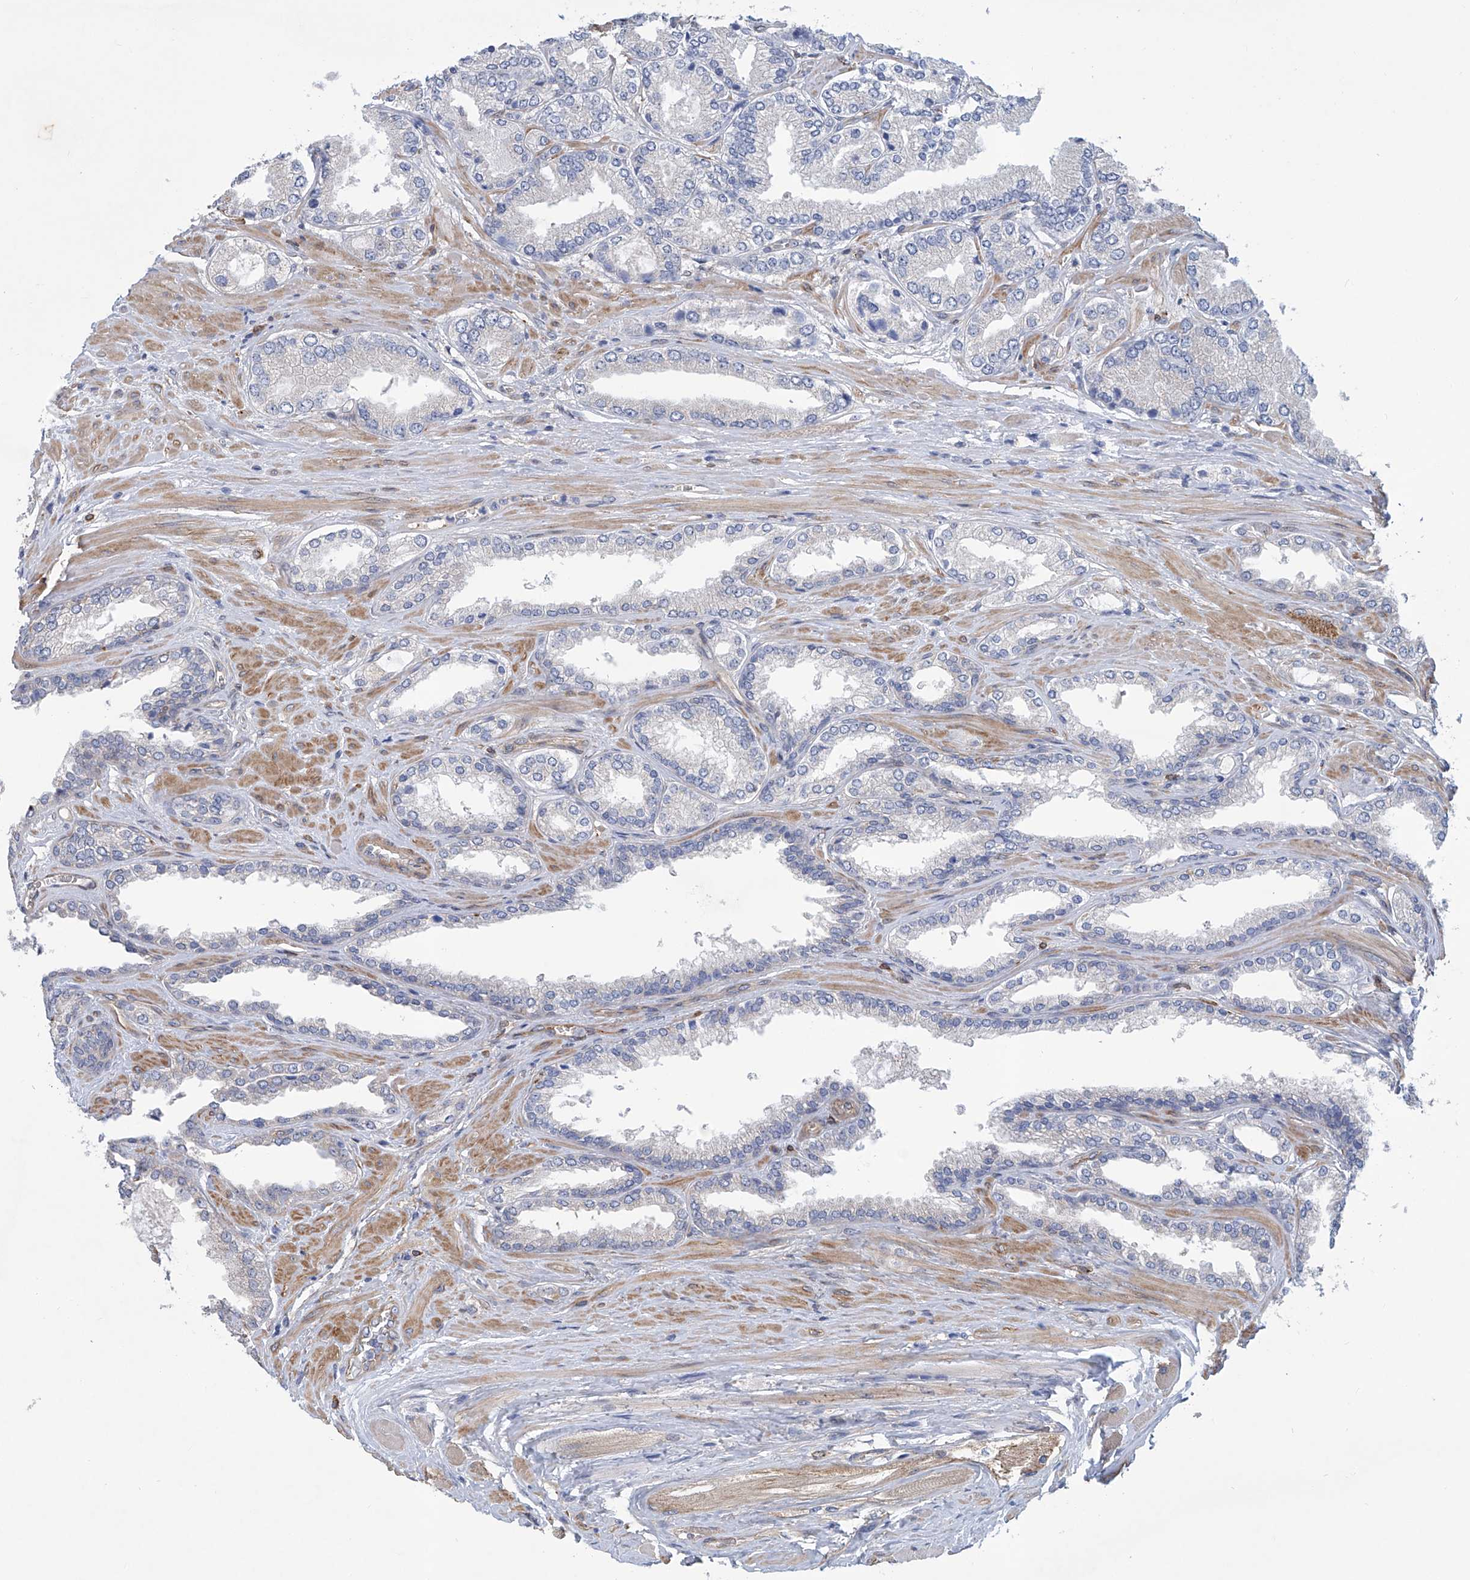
{"staining": {"intensity": "negative", "quantity": "none", "location": "none"}, "tissue": "prostate cancer", "cell_type": "Tumor cells", "image_type": "cancer", "snomed": [{"axis": "morphology", "description": "Adenocarcinoma, Low grade"}, {"axis": "topography", "description": "Prostate"}], "caption": "Image shows no significant protein expression in tumor cells of adenocarcinoma (low-grade) (prostate). Nuclei are stained in blue.", "gene": "TNN", "patient": {"sex": "male", "age": 62}}